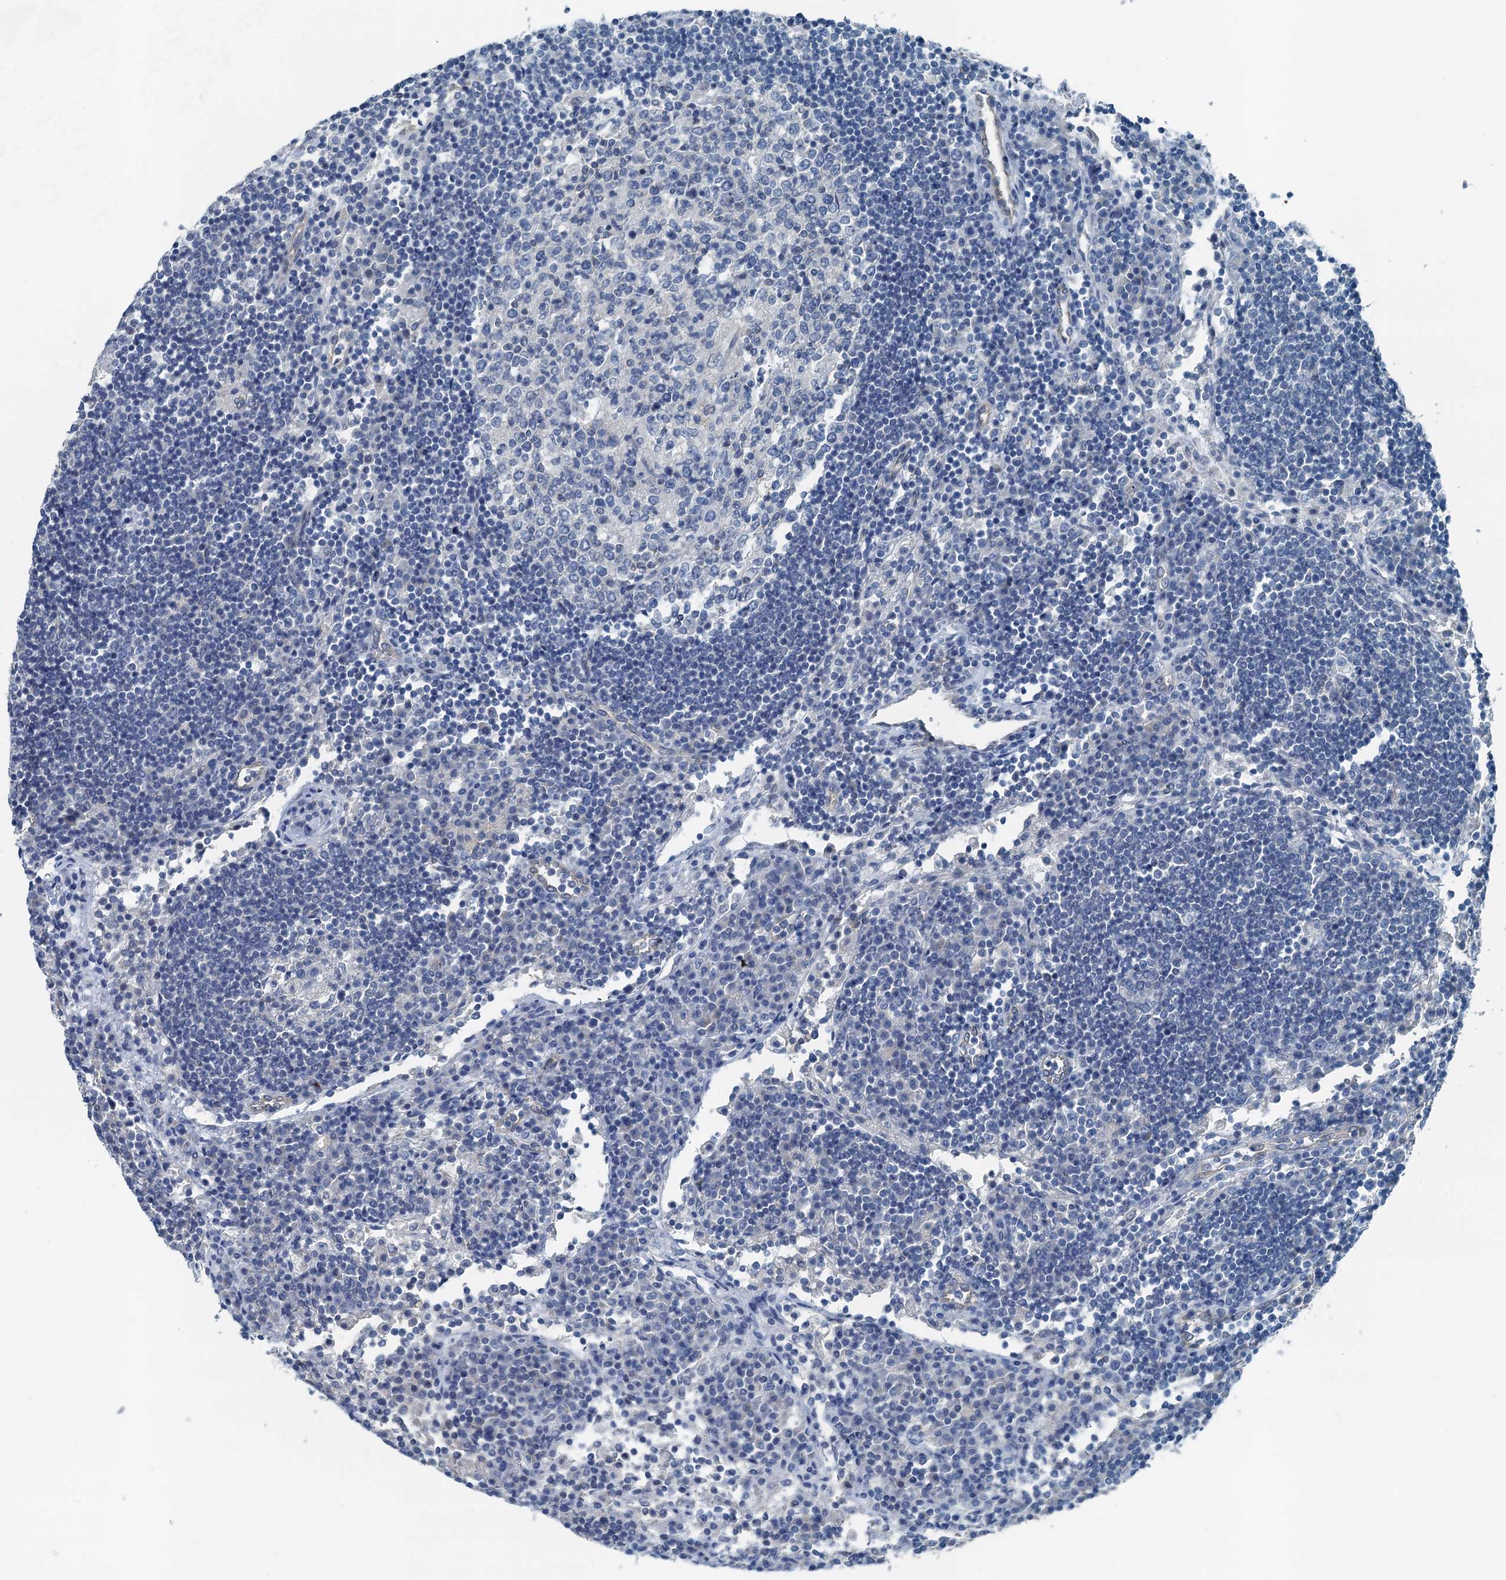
{"staining": {"intensity": "negative", "quantity": "none", "location": "none"}, "tissue": "lymph node", "cell_type": "Germinal center cells", "image_type": "normal", "snomed": [{"axis": "morphology", "description": "Normal tissue, NOS"}, {"axis": "topography", "description": "Lymph node"}], "caption": "An IHC micrograph of unremarkable lymph node is shown. There is no staining in germinal center cells of lymph node. (DAB (3,3'-diaminobenzidine) IHC, high magnification).", "gene": "GFOD2", "patient": {"sex": "female", "age": 53}}